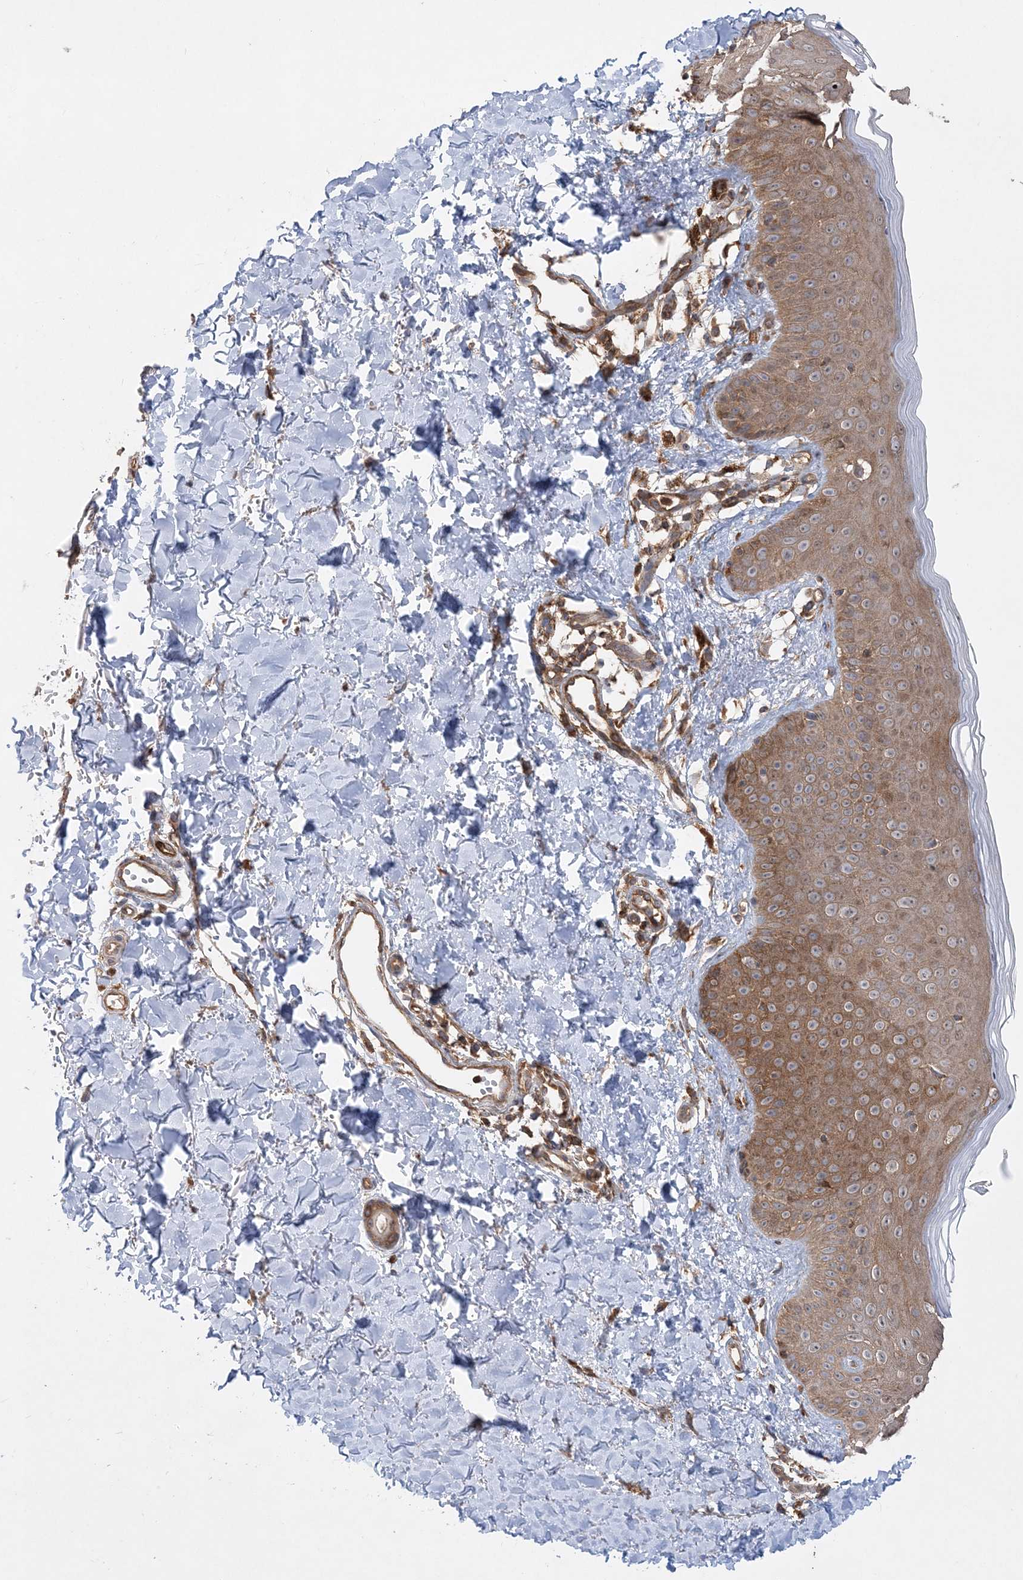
{"staining": {"intensity": "moderate", "quantity": ">75%", "location": "cytoplasmic/membranous"}, "tissue": "skin", "cell_type": "Fibroblasts", "image_type": "normal", "snomed": [{"axis": "morphology", "description": "Normal tissue, NOS"}, {"axis": "topography", "description": "Skin"}], "caption": "Immunohistochemical staining of benign skin exhibits >75% levels of moderate cytoplasmic/membranous protein positivity in approximately >75% of fibroblasts.", "gene": "ACAP2", "patient": {"sex": "male", "age": 52}}